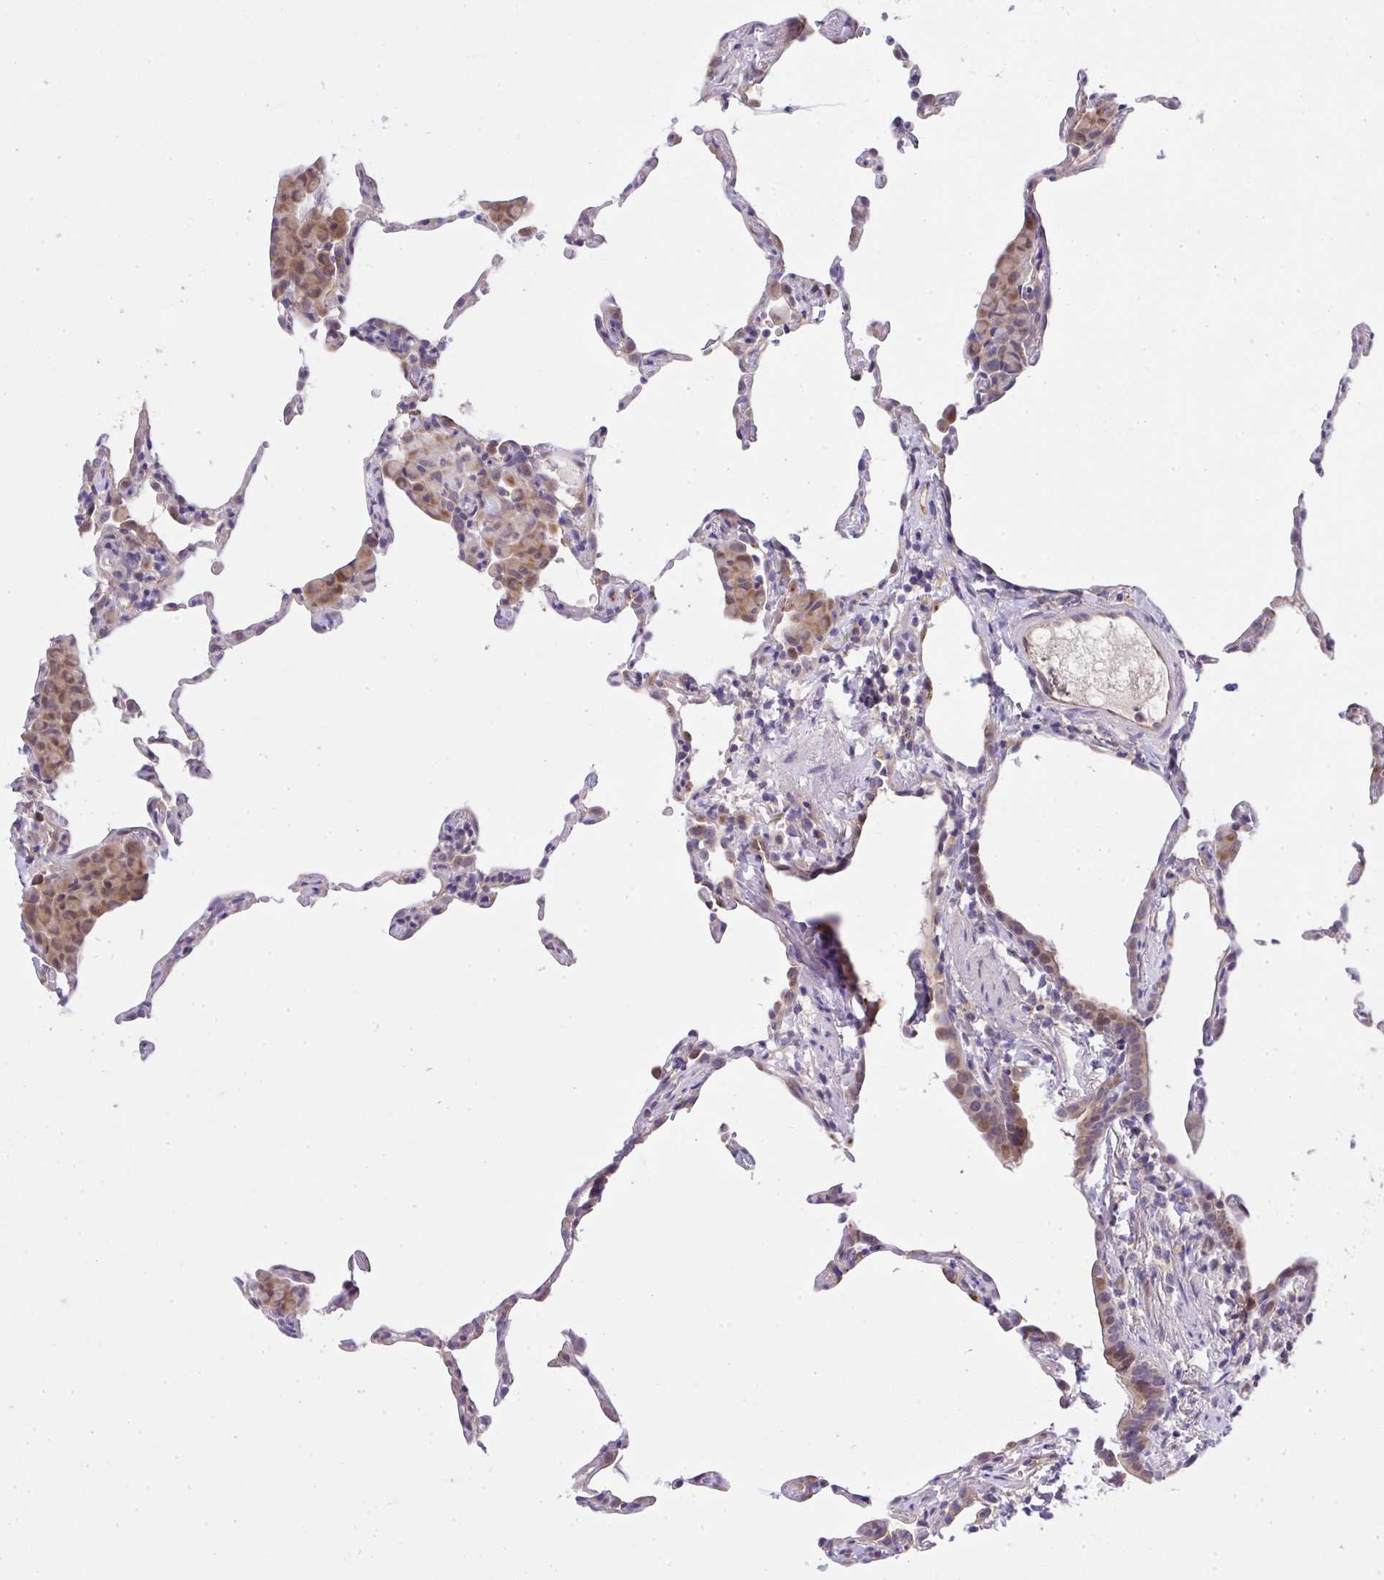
{"staining": {"intensity": "negative", "quantity": "none", "location": "none"}, "tissue": "lung", "cell_type": "Alveolar cells", "image_type": "normal", "snomed": [{"axis": "morphology", "description": "Normal tissue, NOS"}, {"axis": "topography", "description": "Lung"}], "caption": "A micrograph of lung stained for a protein demonstrates no brown staining in alveolar cells.", "gene": "CHIA", "patient": {"sex": "female", "age": 57}}